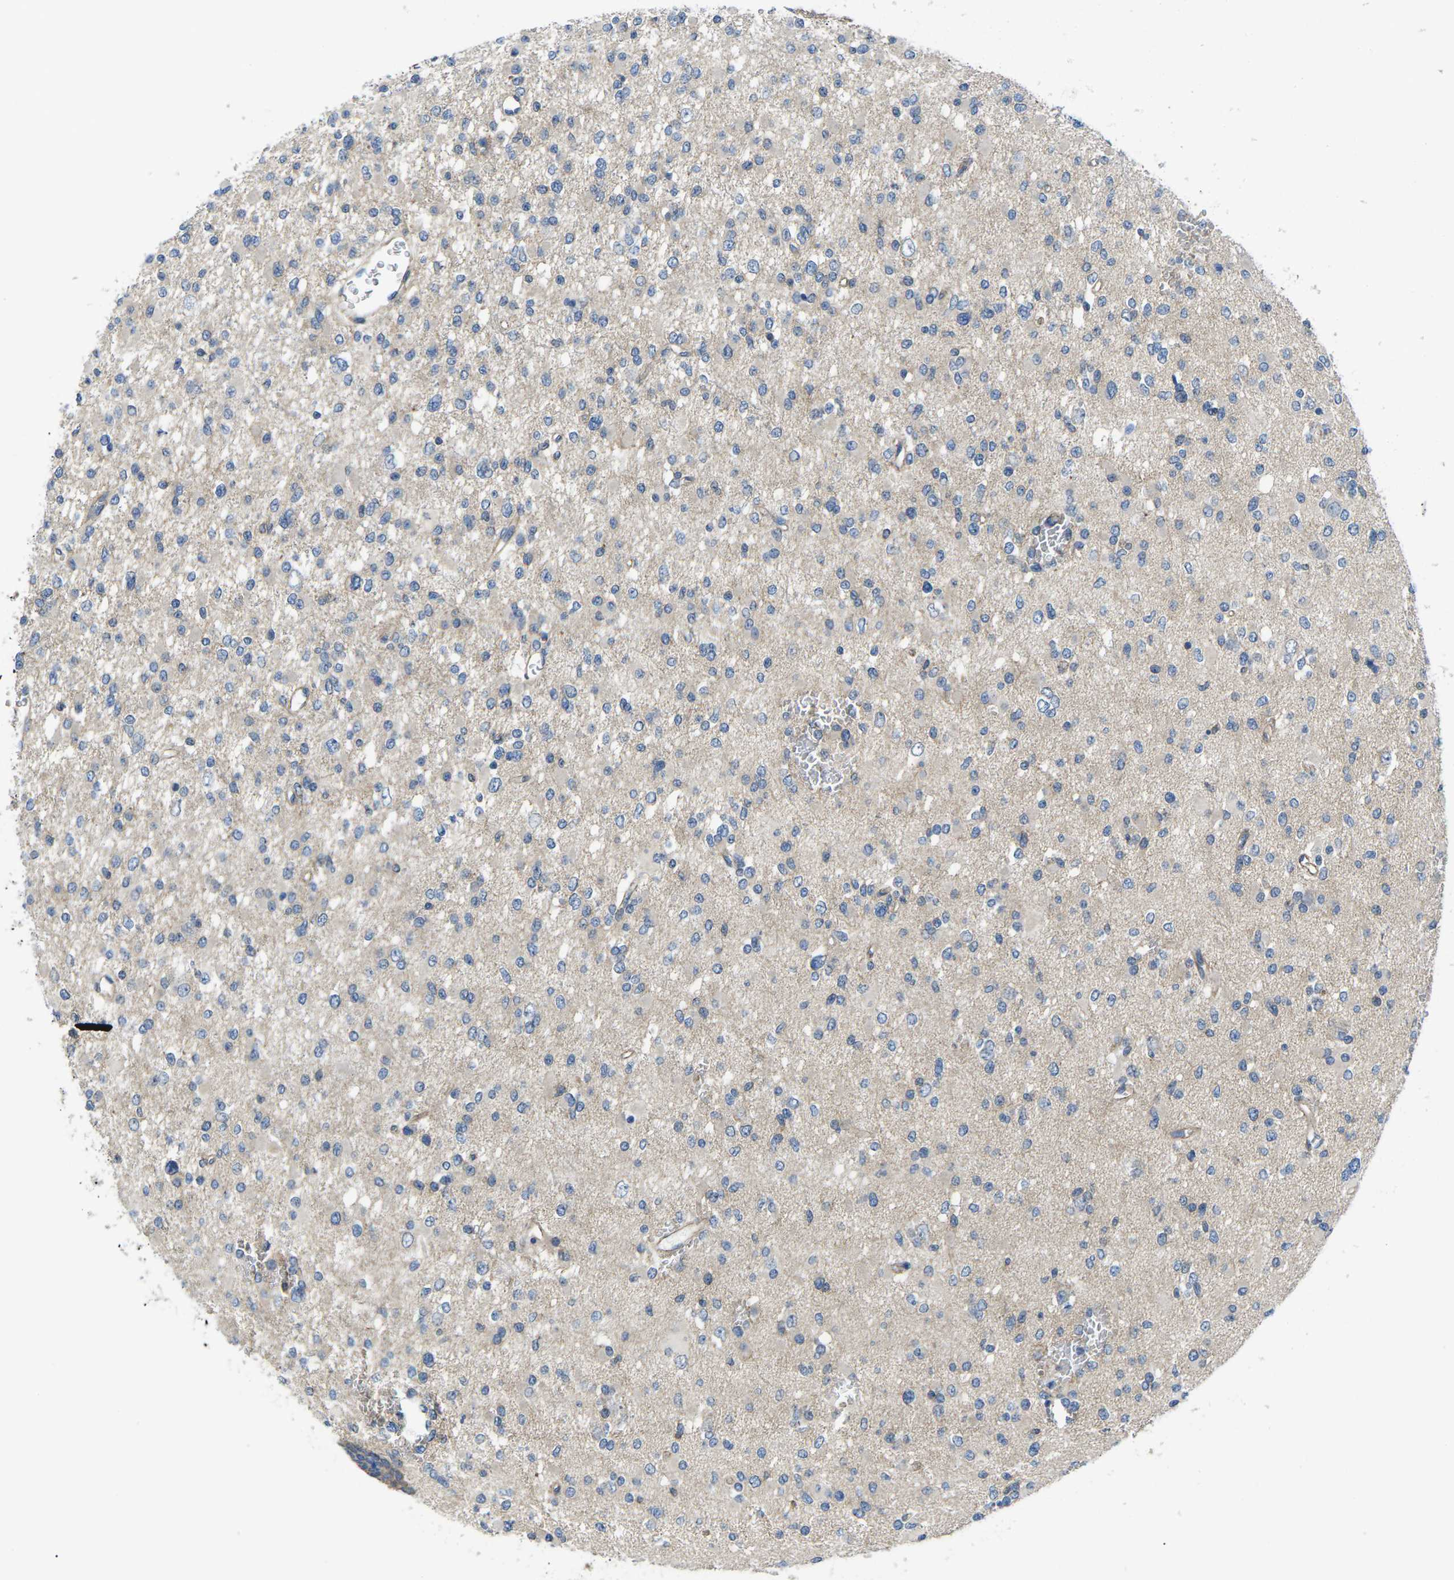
{"staining": {"intensity": "weak", "quantity": "<25%", "location": "cytoplasmic/membranous"}, "tissue": "glioma", "cell_type": "Tumor cells", "image_type": "cancer", "snomed": [{"axis": "morphology", "description": "Glioma, malignant, Low grade"}, {"axis": "topography", "description": "Brain"}], "caption": "Glioma stained for a protein using IHC reveals no positivity tumor cells.", "gene": "CTNND1", "patient": {"sex": "female", "age": 22}}